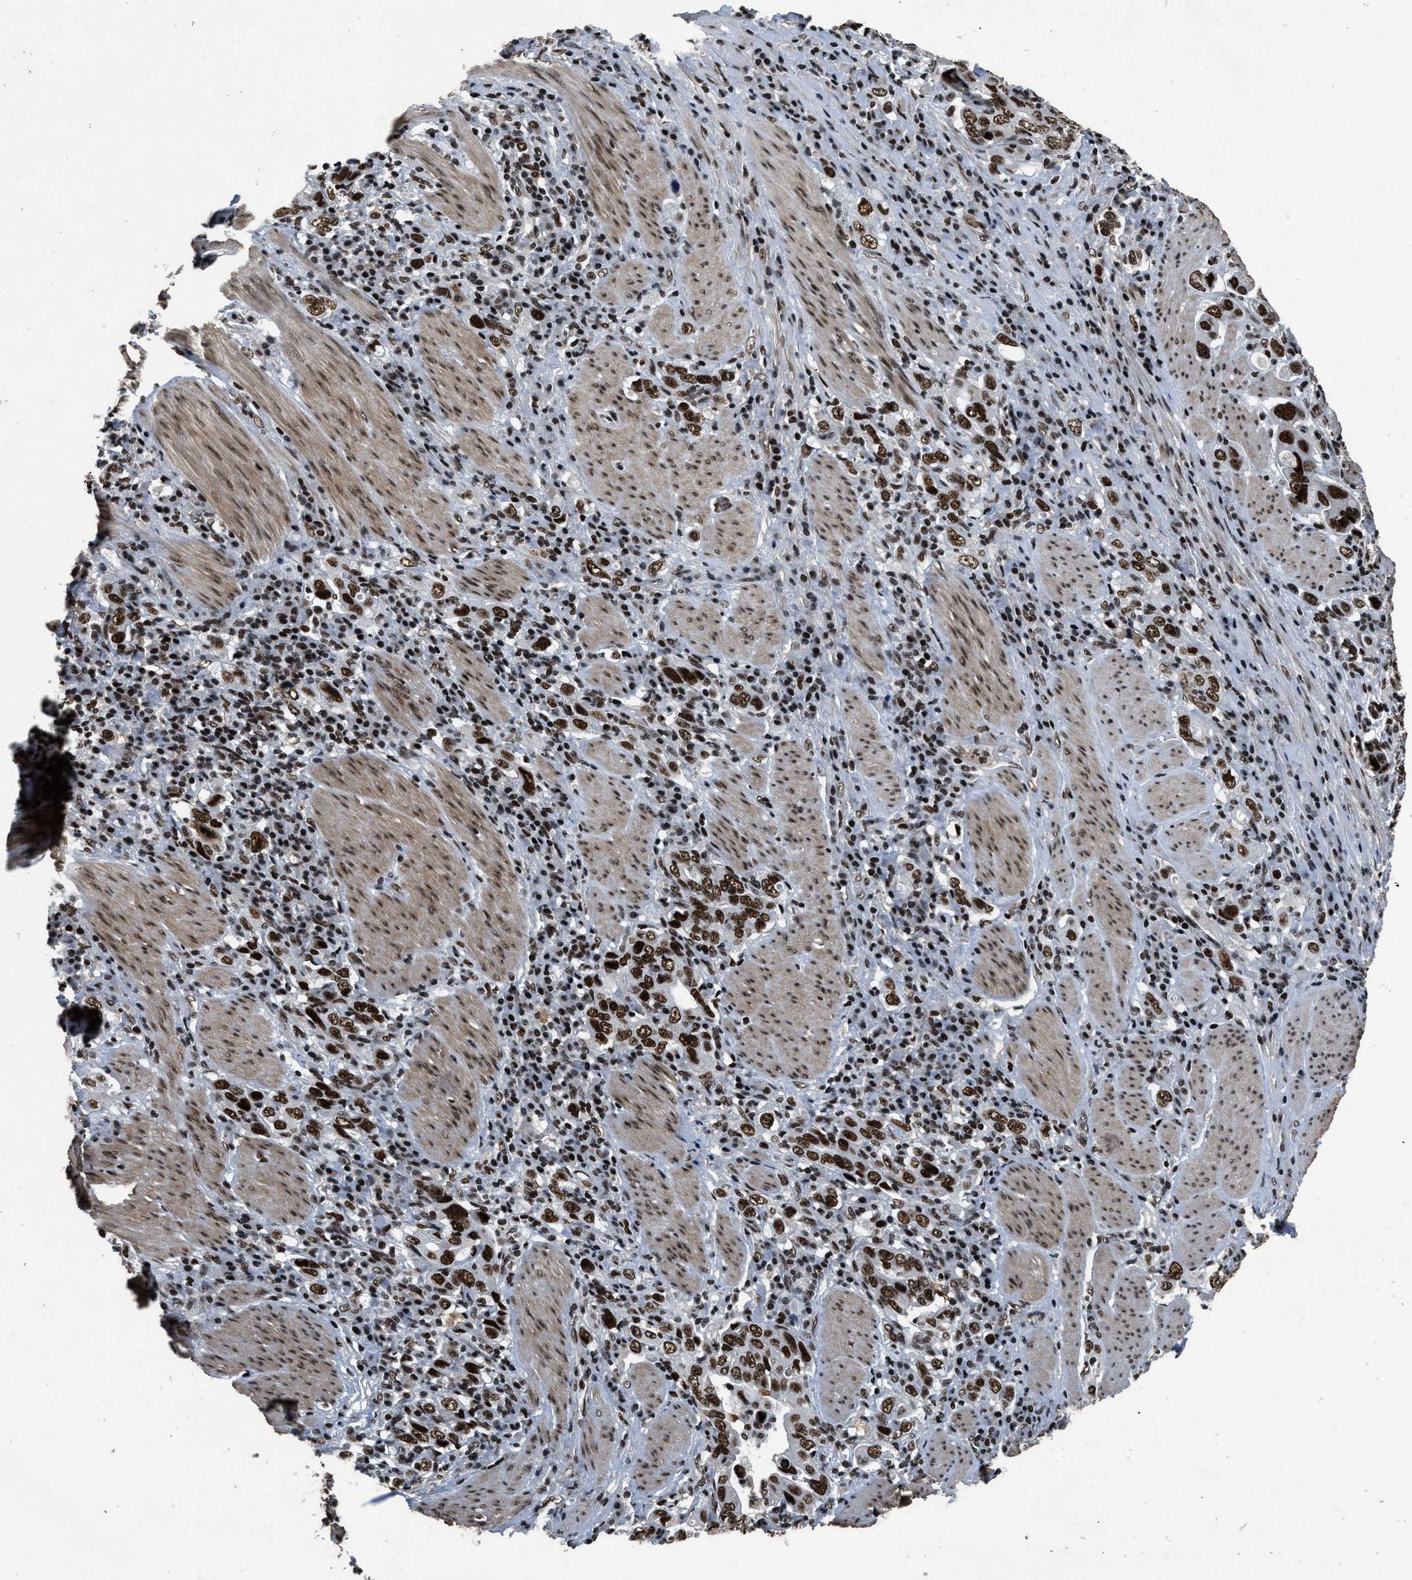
{"staining": {"intensity": "strong", "quantity": ">75%", "location": "nuclear"}, "tissue": "stomach cancer", "cell_type": "Tumor cells", "image_type": "cancer", "snomed": [{"axis": "morphology", "description": "Adenocarcinoma, NOS"}, {"axis": "topography", "description": "Stomach, upper"}], "caption": "Tumor cells demonstrate high levels of strong nuclear positivity in about >75% of cells in adenocarcinoma (stomach).", "gene": "SMARCB1", "patient": {"sex": "male", "age": 62}}